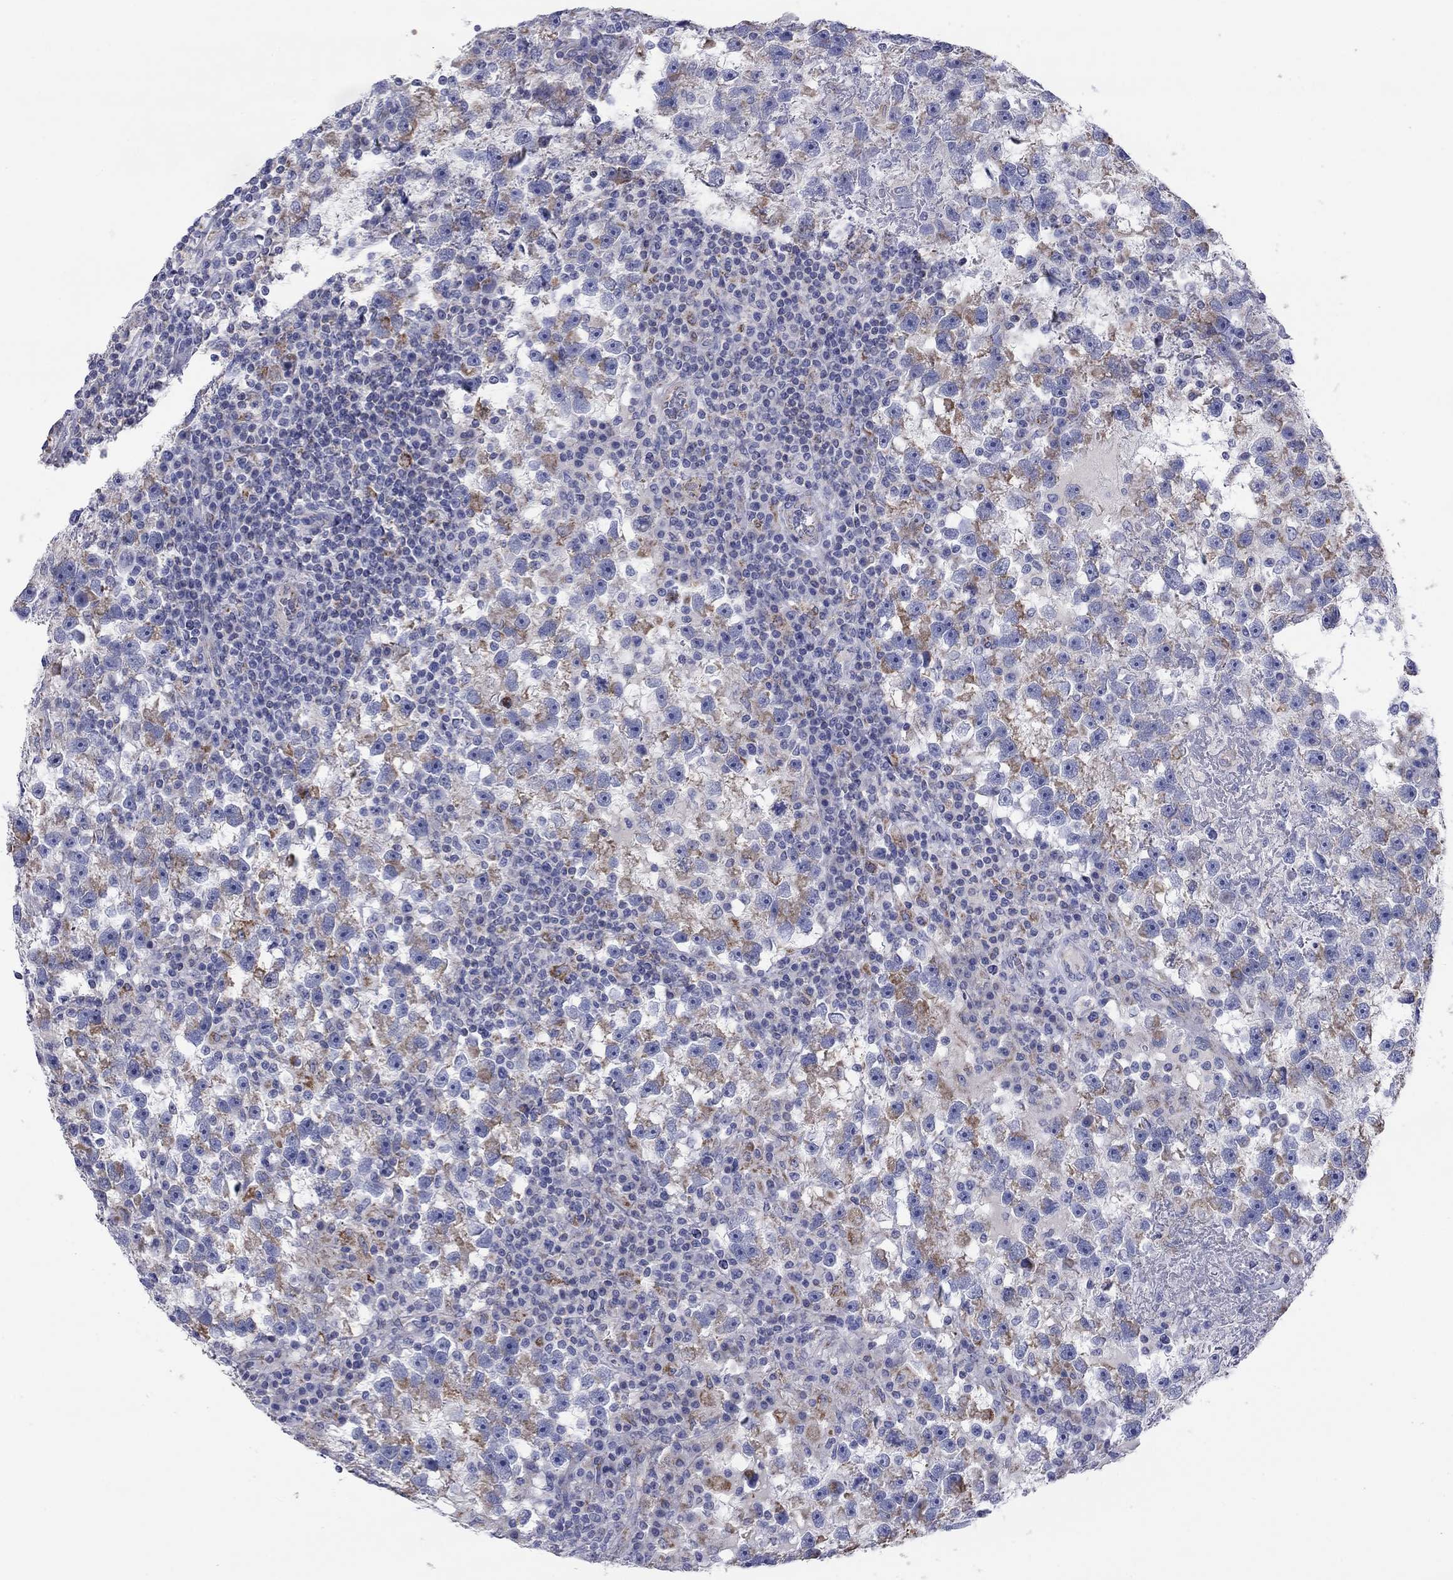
{"staining": {"intensity": "moderate", "quantity": "25%-75%", "location": "cytoplasmic/membranous"}, "tissue": "testis cancer", "cell_type": "Tumor cells", "image_type": "cancer", "snomed": [{"axis": "morphology", "description": "Seminoma, NOS"}, {"axis": "topography", "description": "Testis"}], "caption": "Tumor cells exhibit medium levels of moderate cytoplasmic/membranous expression in approximately 25%-75% of cells in human seminoma (testis).", "gene": "MGST3", "patient": {"sex": "male", "age": 47}}